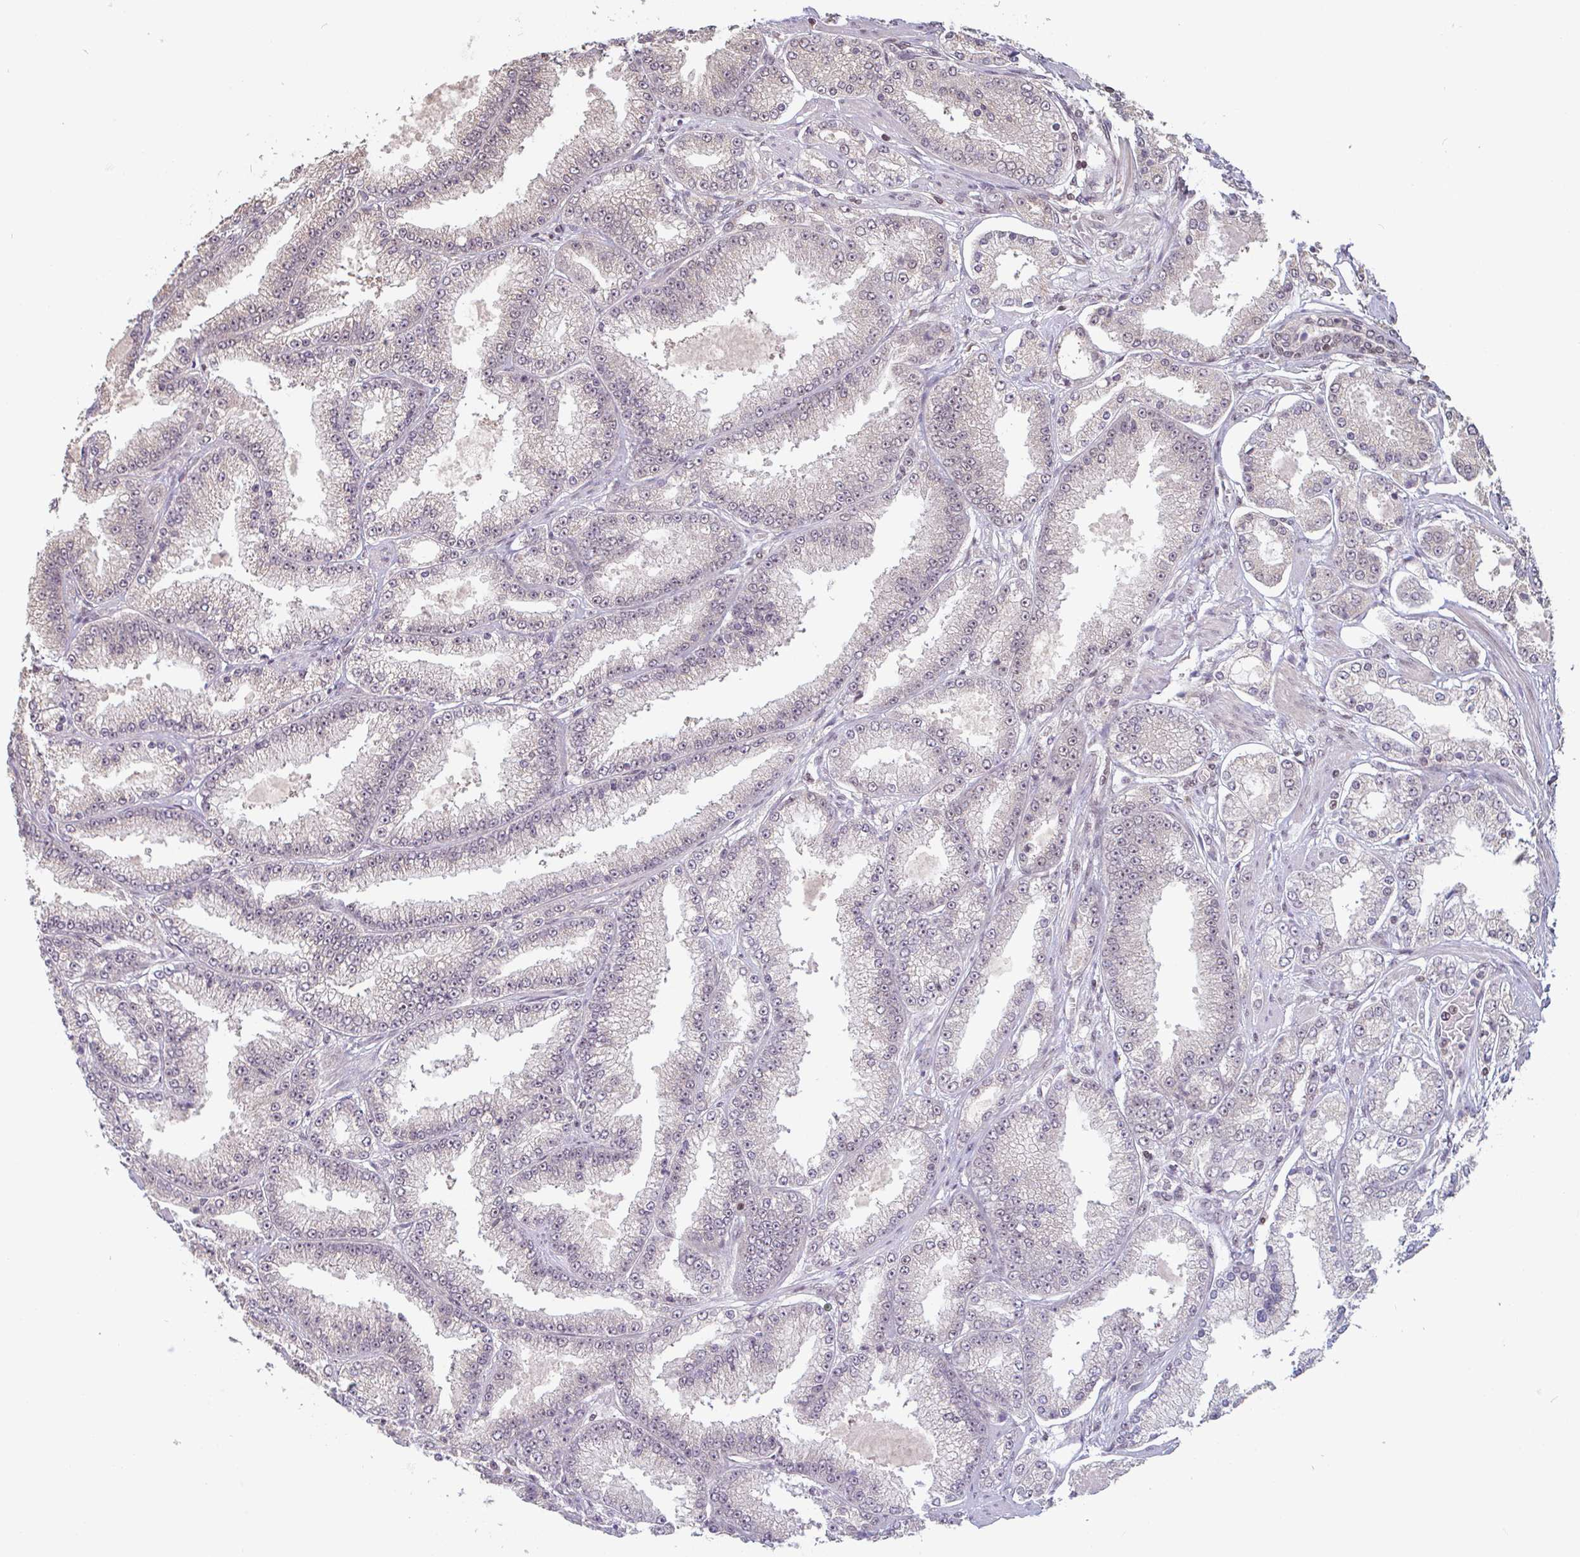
{"staining": {"intensity": "weak", "quantity": "<25%", "location": "nuclear"}, "tissue": "prostate cancer", "cell_type": "Tumor cells", "image_type": "cancer", "snomed": [{"axis": "morphology", "description": "Adenocarcinoma, High grade"}, {"axis": "topography", "description": "Prostate"}], "caption": "Tumor cells are negative for brown protein staining in high-grade adenocarcinoma (prostate).", "gene": "DR1", "patient": {"sex": "male", "age": 68}}